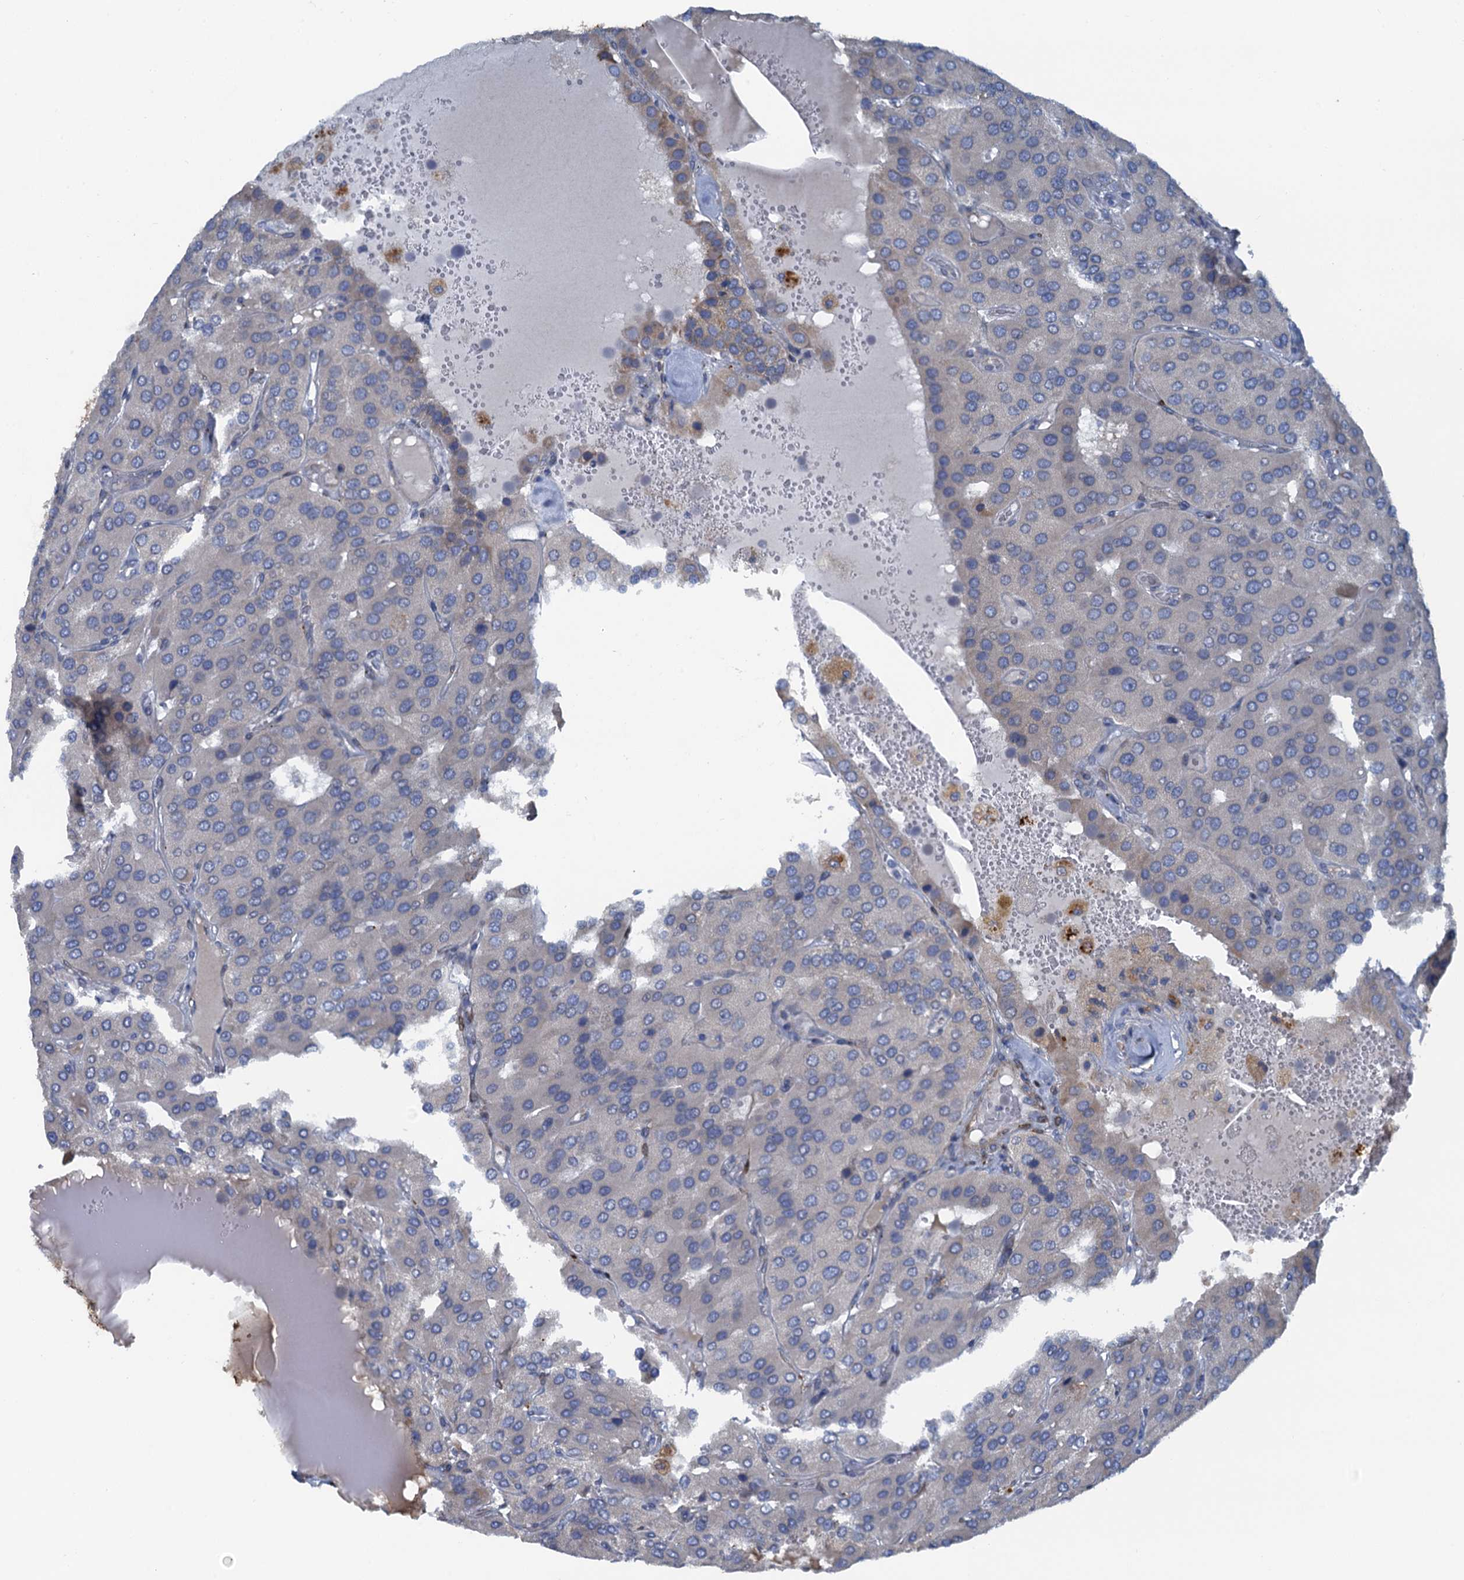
{"staining": {"intensity": "weak", "quantity": "<25%", "location": "cytoplasmic/membranous"}, "tissue": "parathyroid gland", "cell_type": "Glandular cells", "image_type": "normal", "snomed": [{"axis": "morphology", "description": "Normal tissue, NOS"}, {"axis": "morphology", "description": "Adenoma, NOS"}, {"axis": "topography", "description": "Parathyroid gland"}], "caption": "Immunohistochemical staining of normal parathyroid gland reveals no significant expression in glandular cells. (DAB (3,3'-diaminobenzidine) immunohistochemistry (IHC) visualized using brightfield microscopy, high magnification).", "gene": "POGLUT3", "patient": {"sex": "female", "age": 86}}